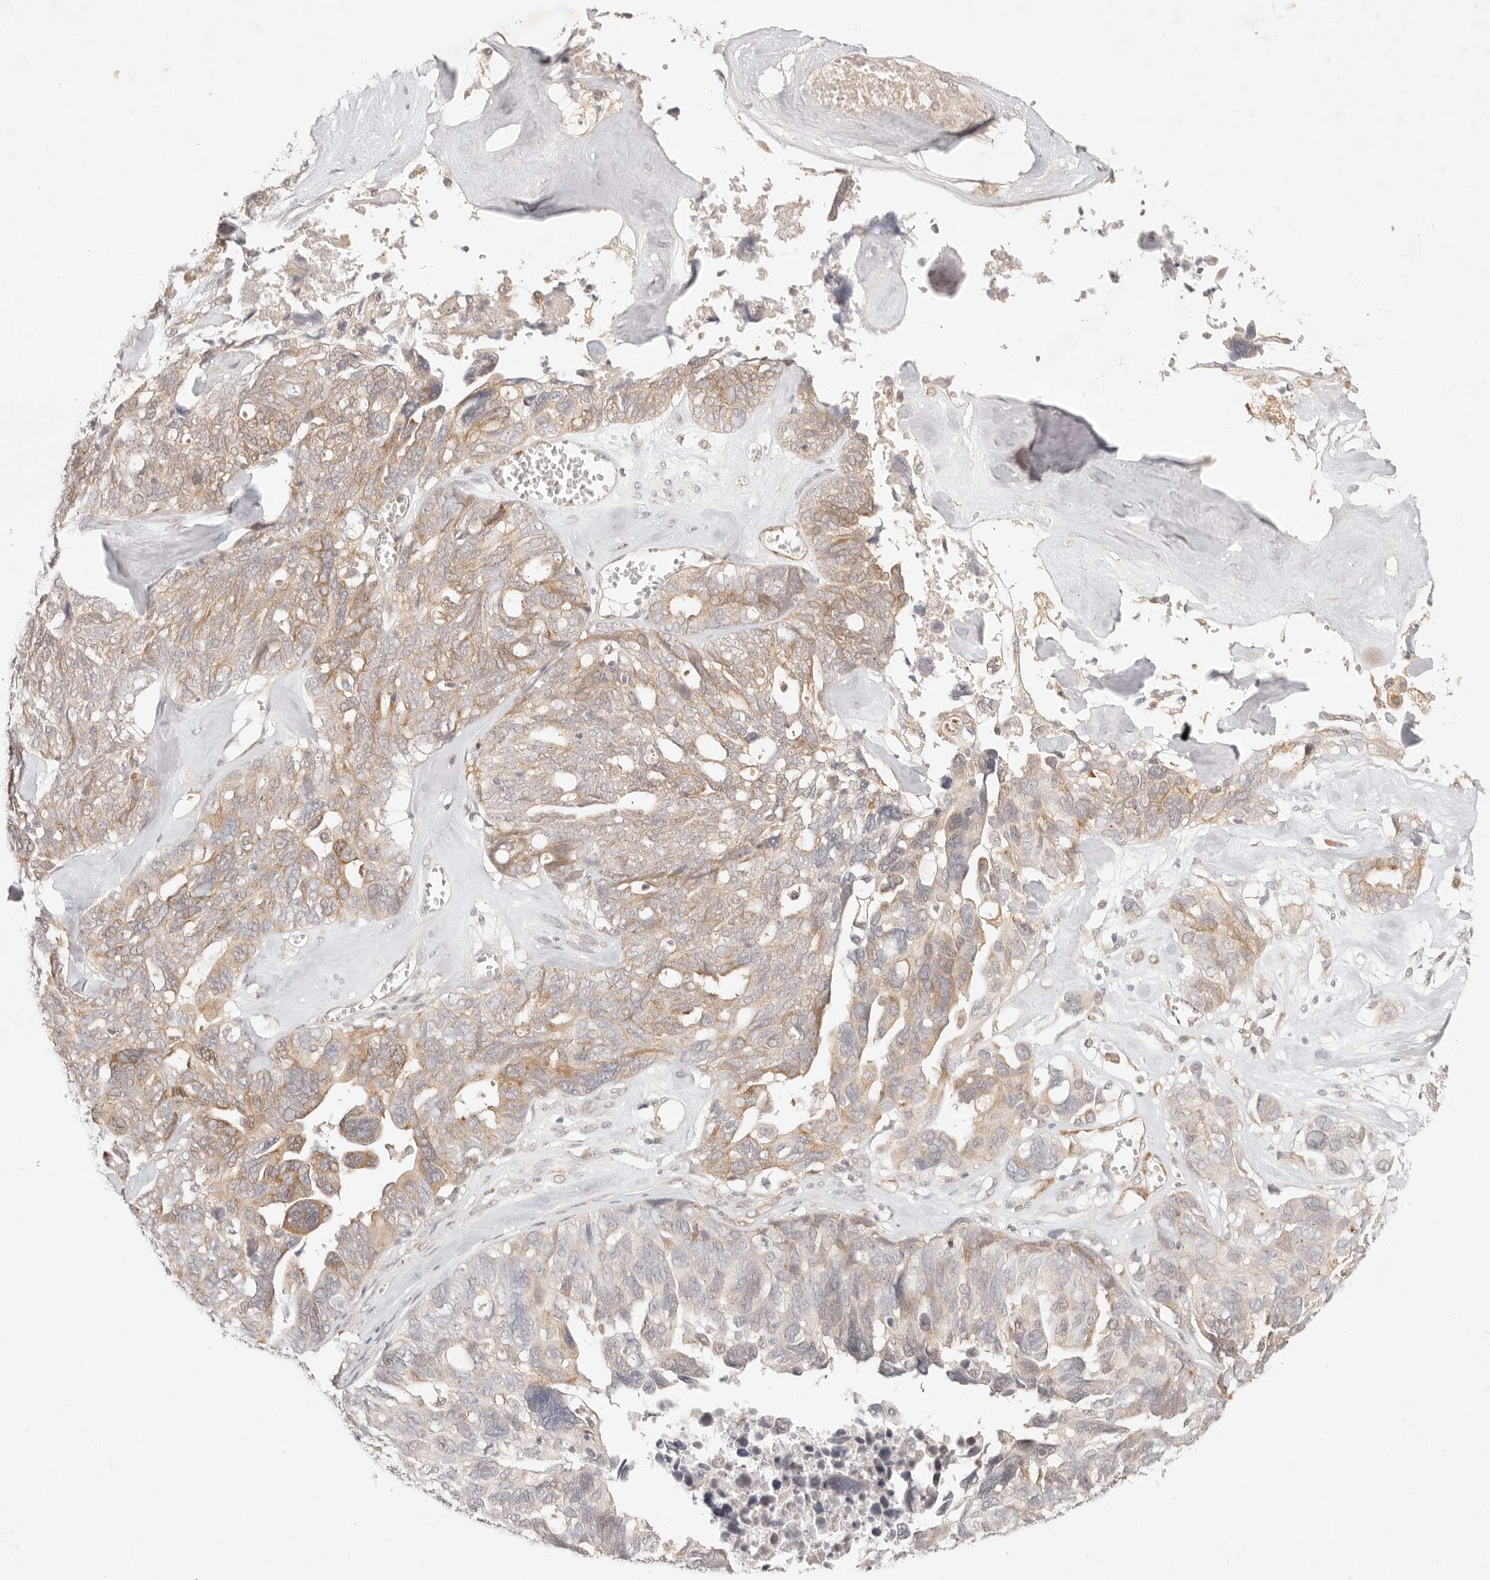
{"staining": {"intensity": "moderate", "quantity": "25%-75%", "location": "cytoplasmic/membranous"}, "tissue": "ovarian cancer", "cell_type": "Tumor cells", "image_type": "cancer", "snomed": [{"axis": "morphology", "description": "Cystadenocarcinoma, serous, NOS"}, {"axis": "topography", "description": "Ovary"}], "caption": "Serous cystadenocarcinoma (ovarian) stained with immunohistochemistry displays moderate cytoplasmic/membranous staining in approximately 25%-75% of tumor cells.", "gene": "GPR156", "patient": {"sex": "female", "age": 79}}